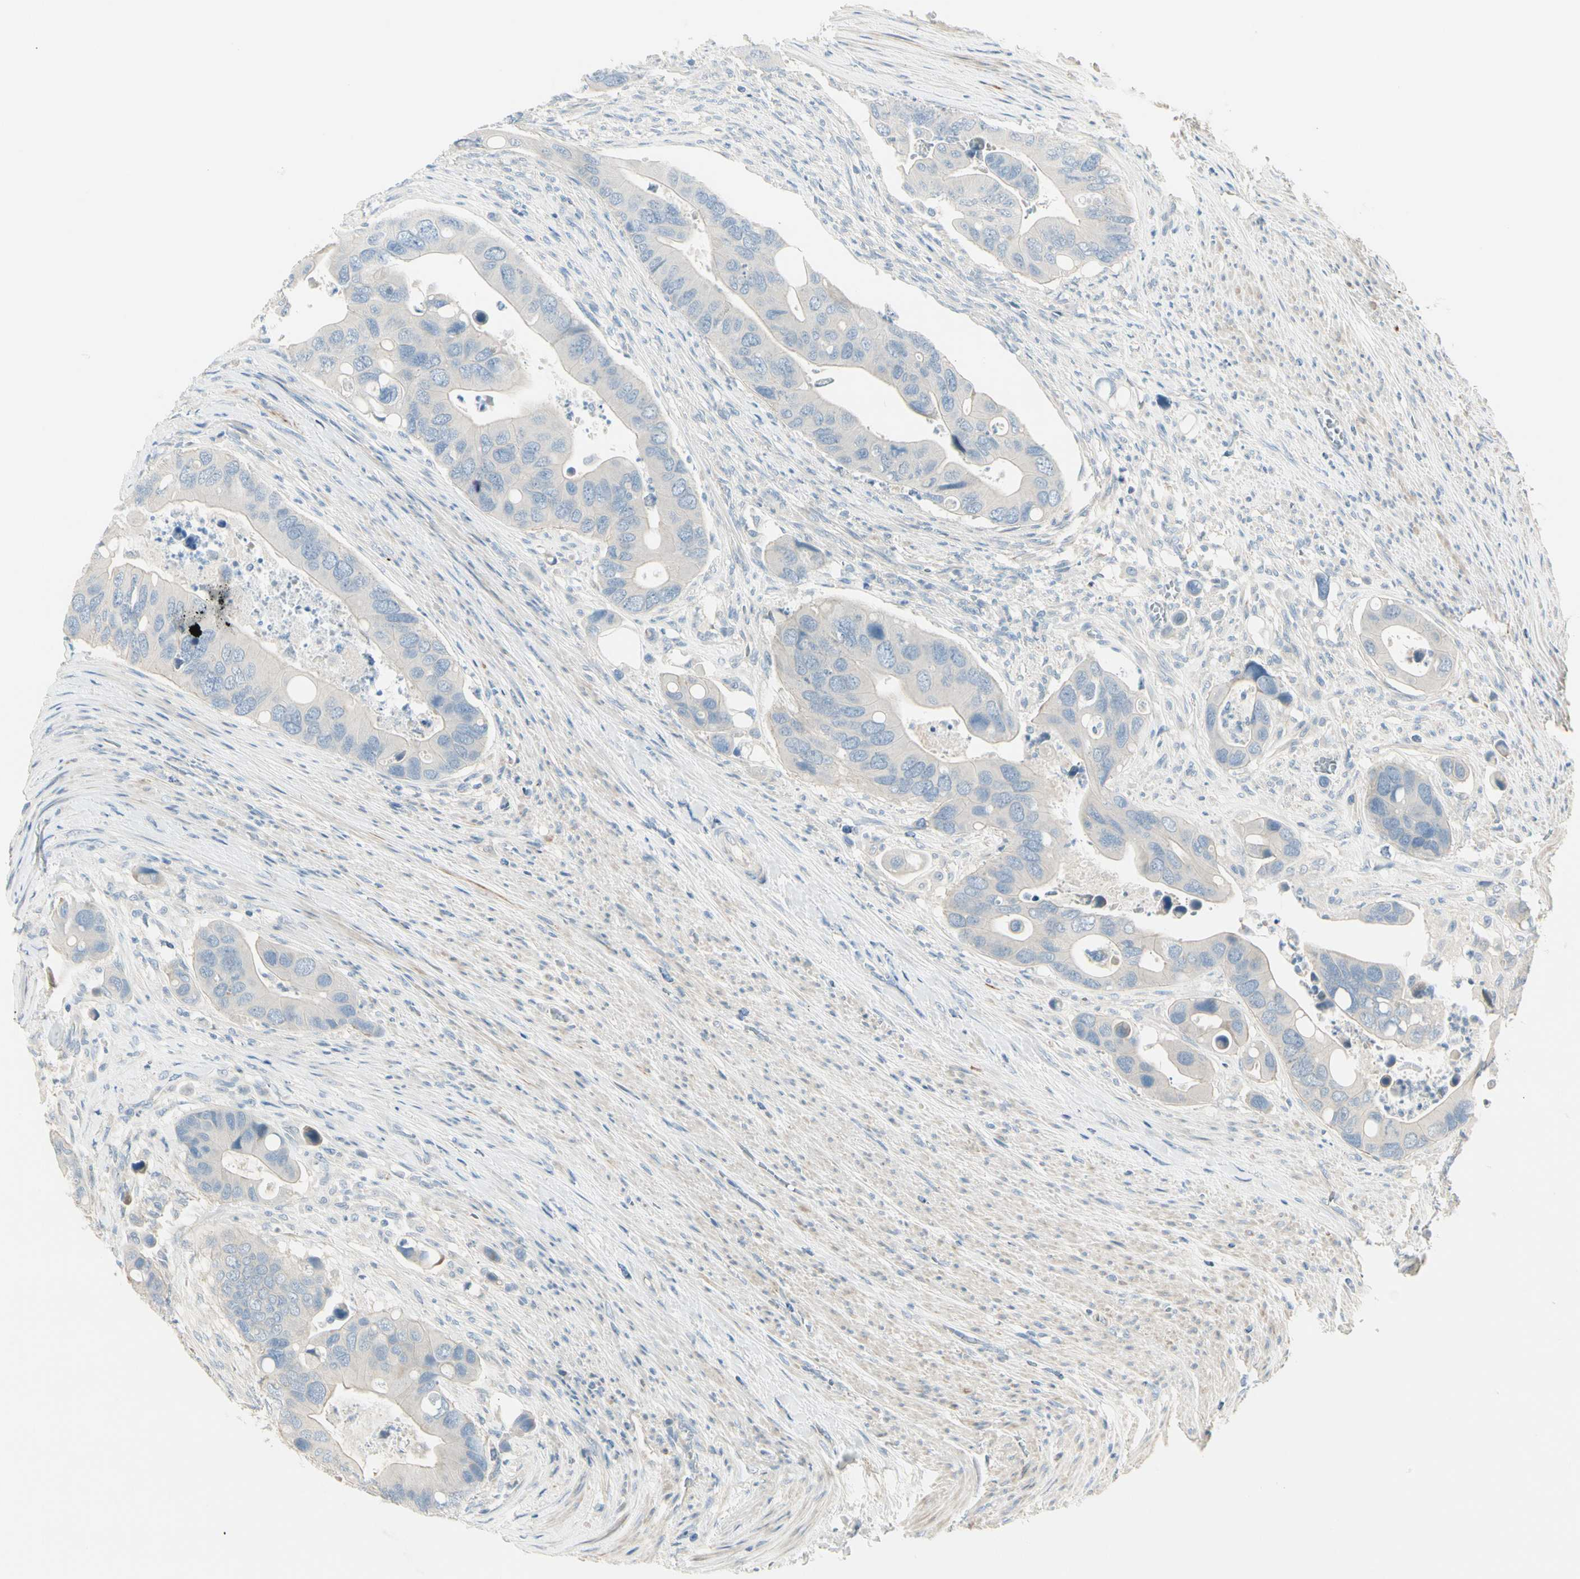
{"staining": {"intensity": "negative", "quantity": "none", "location": "none"}, "tissue": "colorectal cancer", "cell_type": "Tumor cells", "image_type": "cancer", "snomed": [{"axis": "morphology", "description": "Adenocarcinoma, NOS"}, {"axis": "topography", "description": "Rectum"}], "caption": "The image demonstrates no significant positivity in tumor cells of adenocarcinoma (colorectal).", "gene": "ADGRA3", "patient": {"sex": "female", "age": 57}}